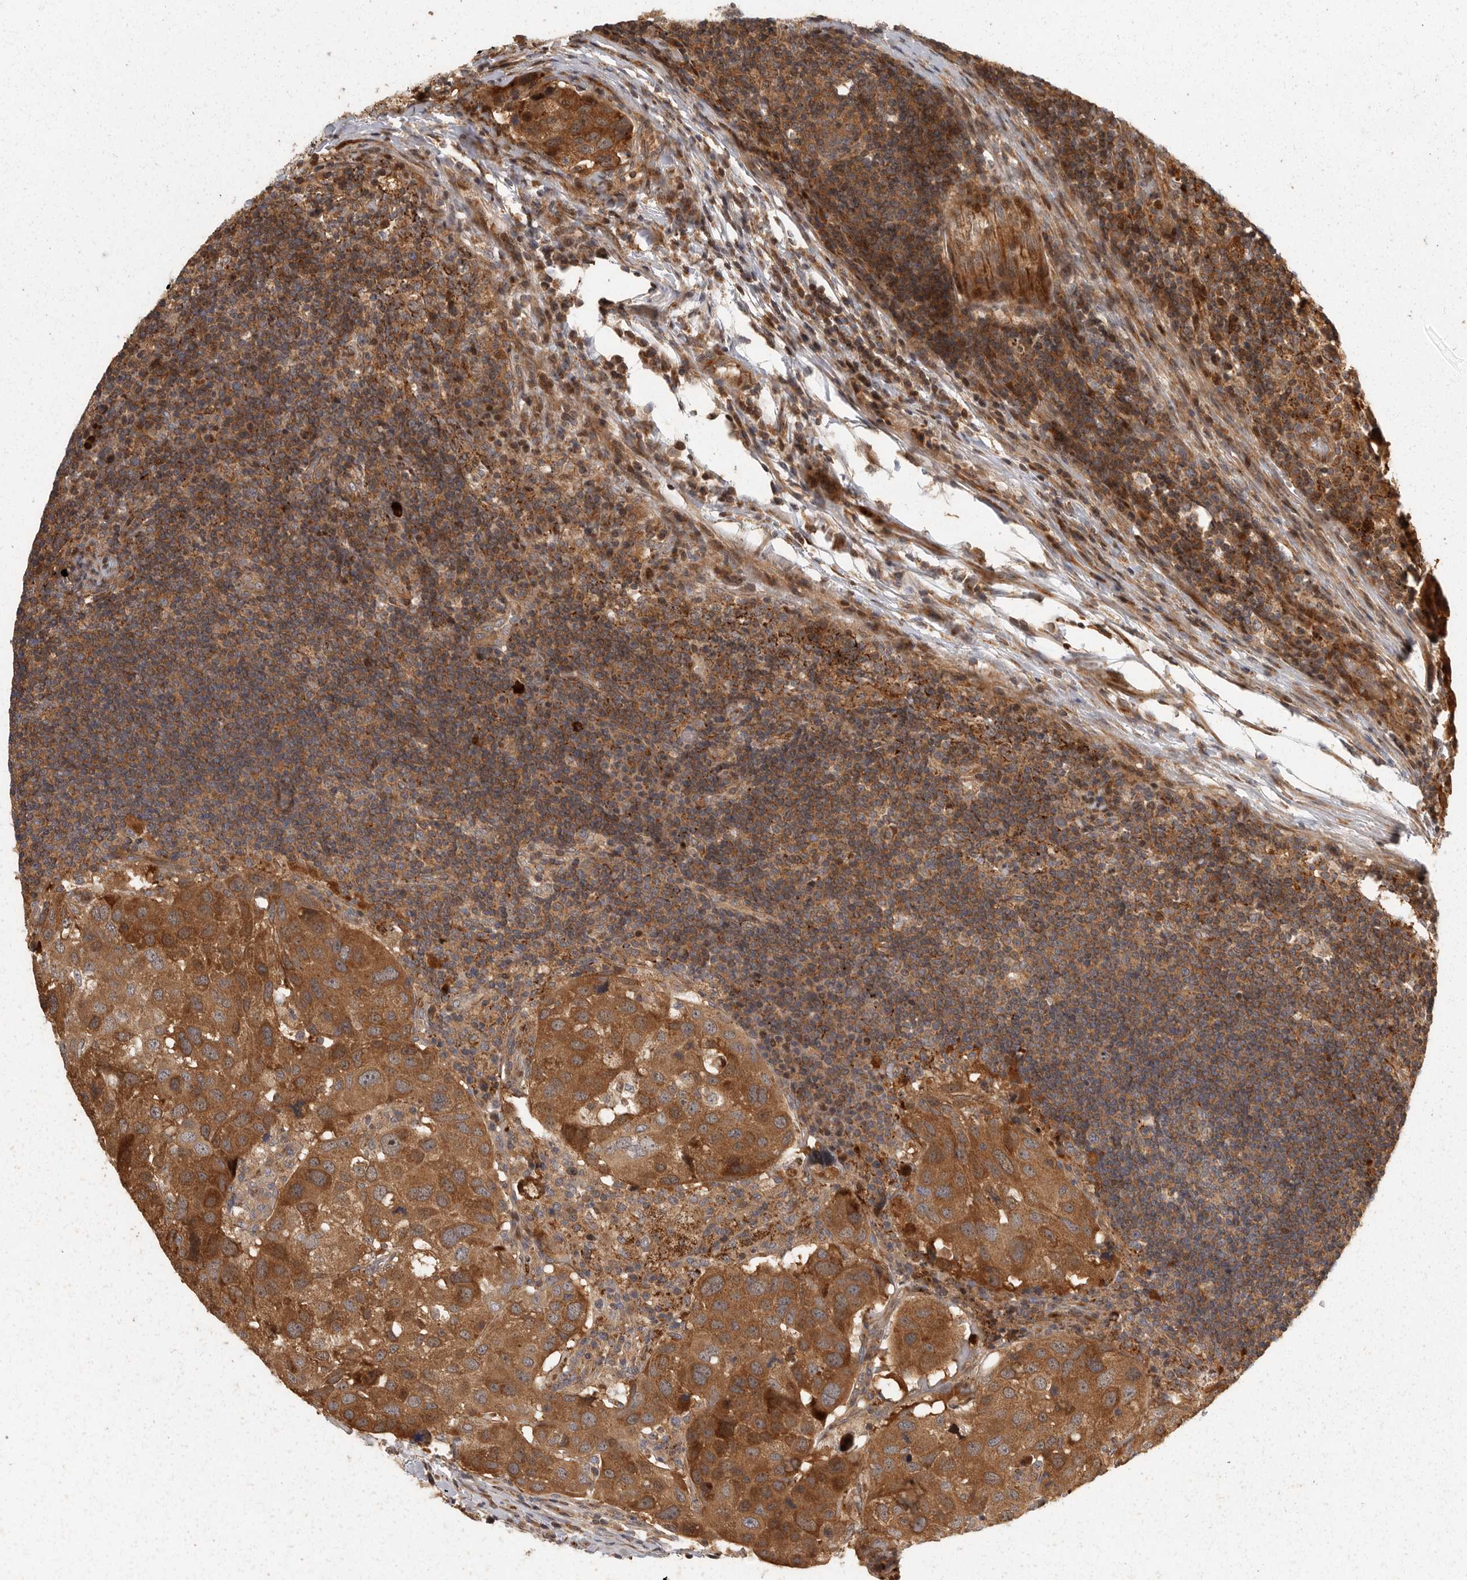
{"staining": {"intensity": "strong", "quantity": ">75%", "location": "cytoplasmic/membranous"}, "tissue": "urothelial cancer", "cell_type": "Tumor cells", "image_type": "cancer", "snomed": [{"axis": "morphology", "description": "Urothelial carcinoma, High grade"}, {"axis": "topography", "description": "Lymph node"}, {"axis": "topography", "description": "Urinary bladder"}], "caption": "DAB (3,3'-diaminobenzidine) immunohistochemical staining of human urothelial cancer displays strong cytoplasmic/membranous protein expression in approximately >75% of tumor cells.", "gene": "SWT1", "patient": {"sex": "male", "age": 51}}